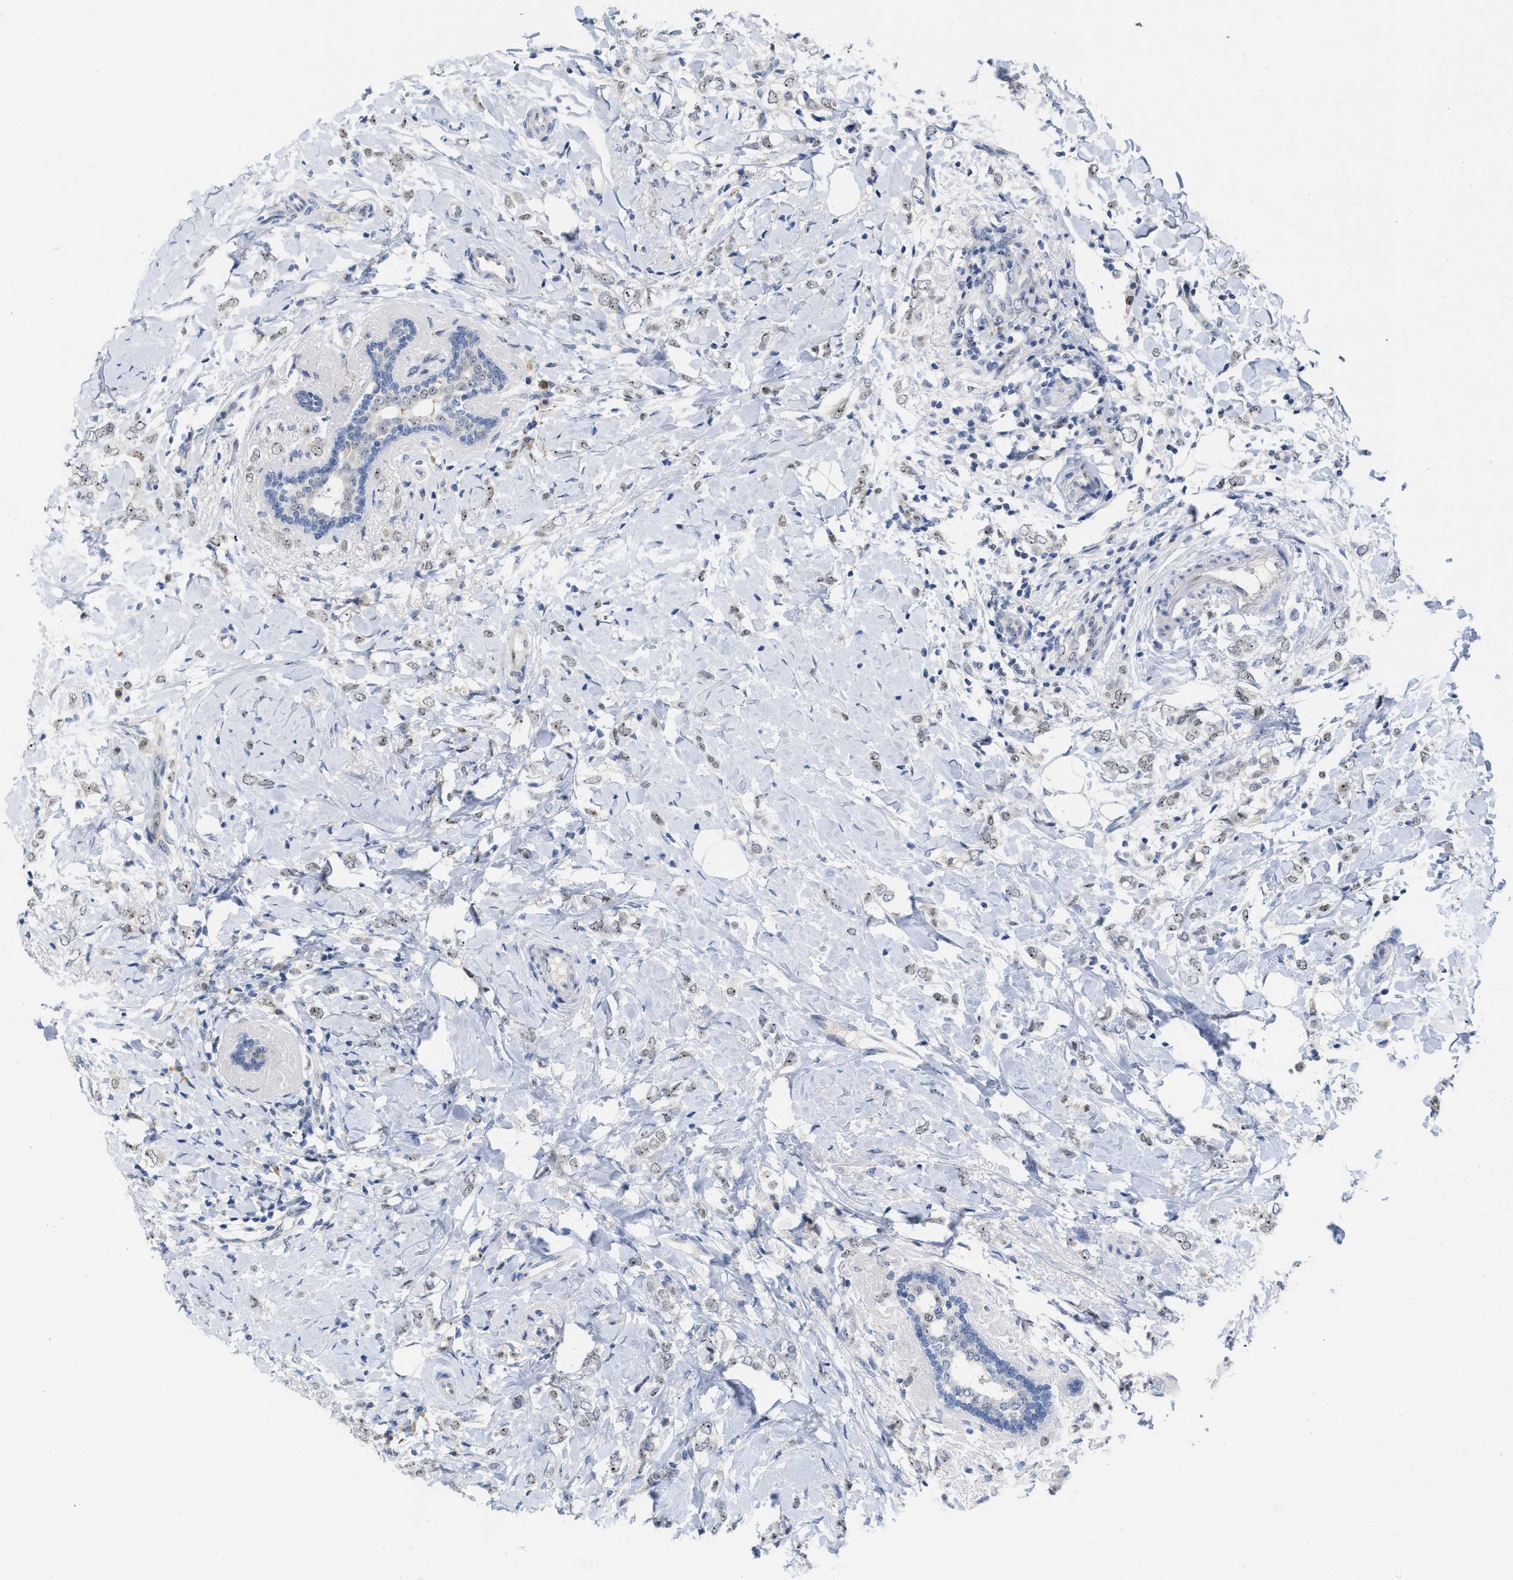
{"staining": {"intensity": "weak", "quantity": "25%-75%", "location": "nuclear"}, "tissue": "breast cancer", "cell_type": "Tumor cells", "image_type": "cancer", "snomed": [{"axis": "morphology", "description": "Normal tissue, NOS"}, {"axis": "morphology", "description": "Lobular carcinoma"}, {"axis": "topography", "description": "Breast"}], "caption": "Immunohistochemistry (IHC) (DAB (3,3'-diaminobenzidine)) staining of human breast cancer (lobular carcinoma) reveals weak nuclear protein staining in about 25%-75% of tumor cells.", "gene": "ELAC2", "patient": {"sex": "female", "age": 47}}